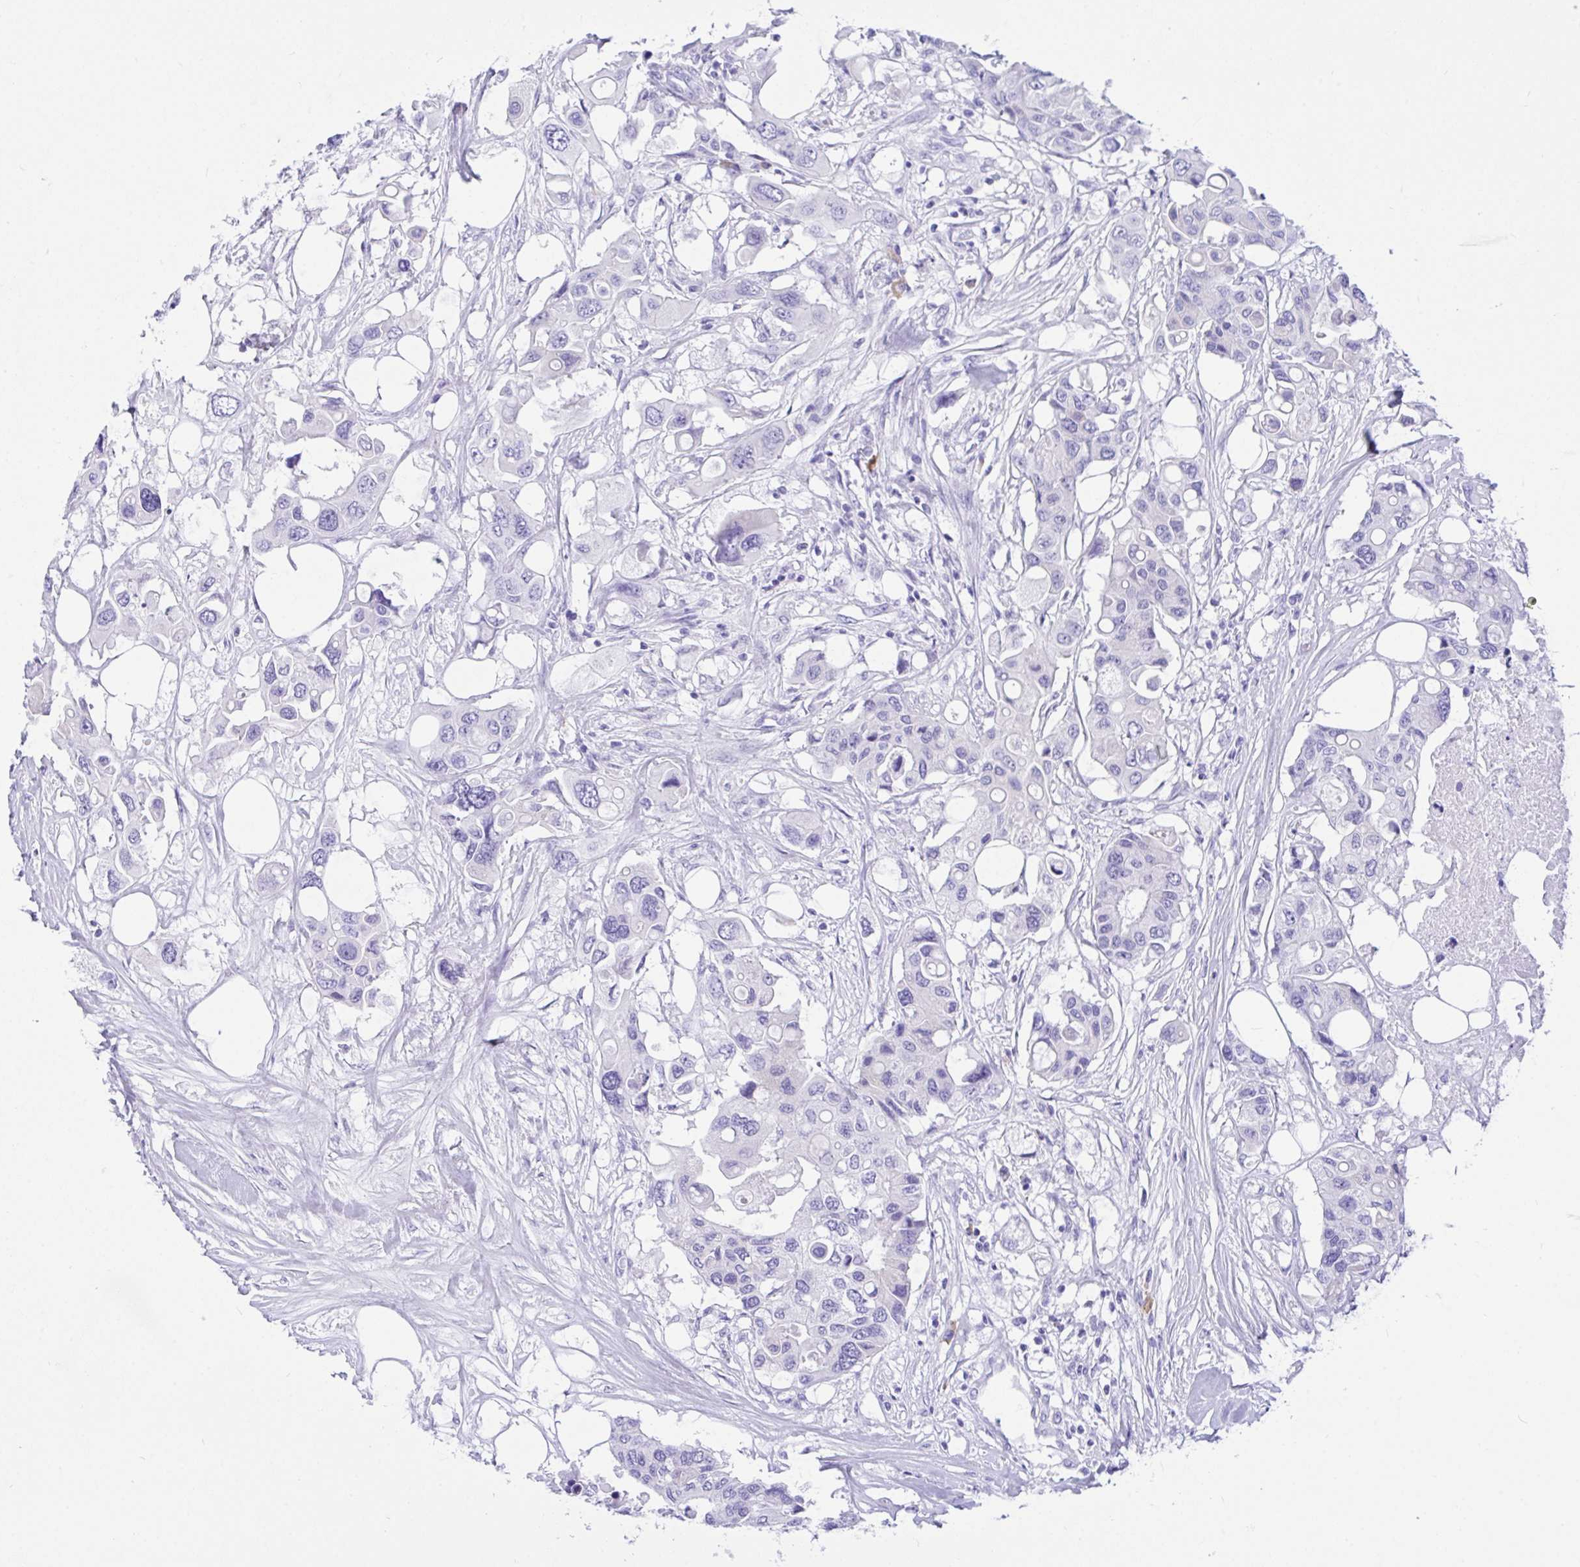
{"staining": {"intensity": "negative", "quantity": "none", "location": "none"}, "tissue": "colorectal cancer", "cell_type": "Tumor cells", "image_type": "cancer", "snomed": [{"axis": "morphology", "description": "Adenocarcinoma, NOS"}, {"axis": "topography", "description": "Colon"}], "caption": "Protein analysis of adenocarcinoma (colorectal) exhibits no significant staining in tumor cells. The staining was performed using DAB (3,3'-diaminobenzidine) to visualize the protein expression in brown, while the nuclei were stained in blue with hematoxylin (Magnification: 20x).", "gene": "BEST4", "patient": {"sex": "male", "age": 77}}